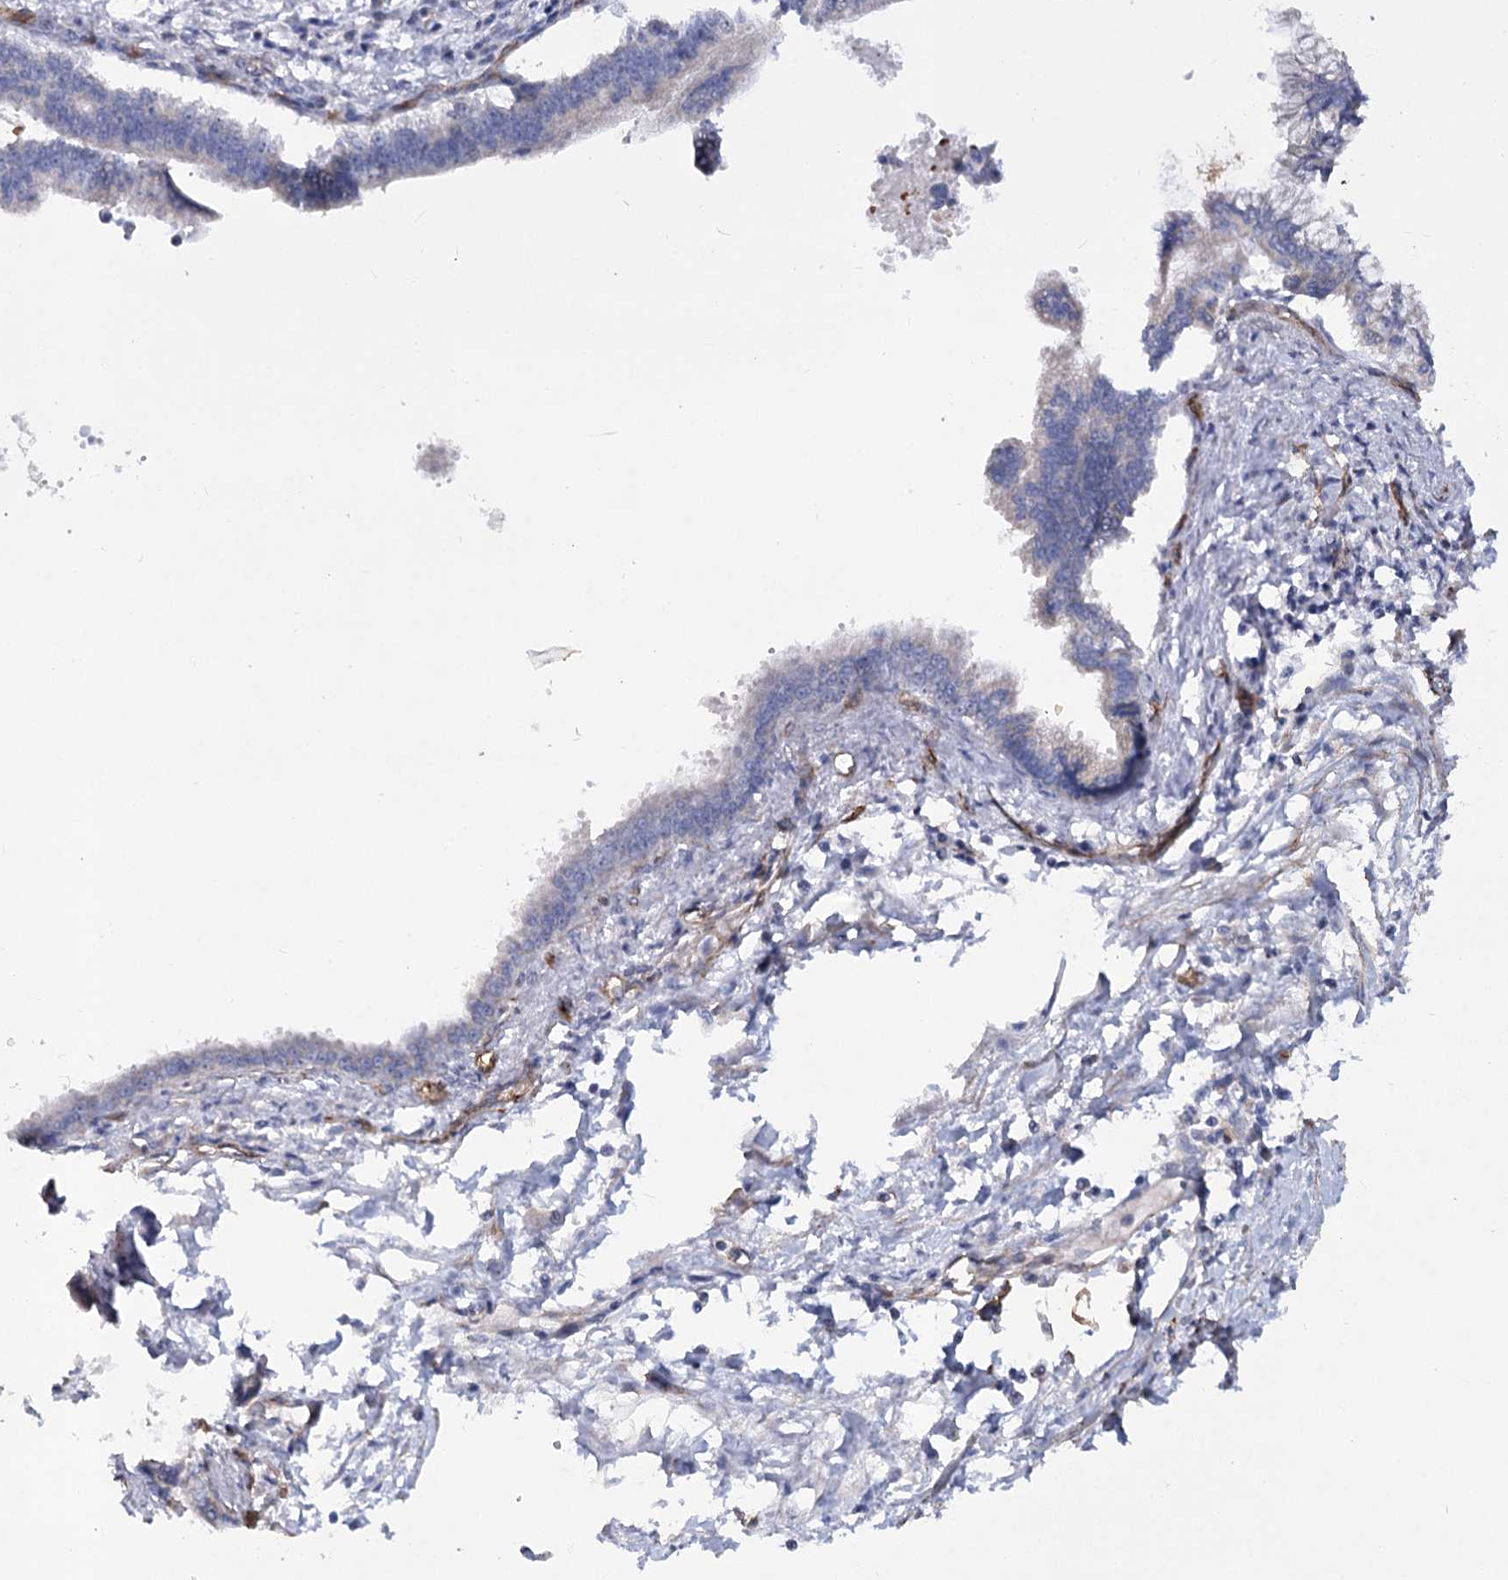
{"staining": {"intensity": "negative", "quantity": "none", "location": "none"}, "tissue": "pancreatic cancer", "cell_type": "Tumor cells", "image_type": "cancer", "snomed": [{"axis": "morphology", "description": "Adenocarcinoma, NOS"}, {"axis": "topography", "description": "Pancreas"}], "caption": "An image of human pancreatic cancer is negative for staining in tumor cells. Nuclei are stained in blue.", "gene": "TMEM164", "patient": {"sex": "female", "age": 55}}